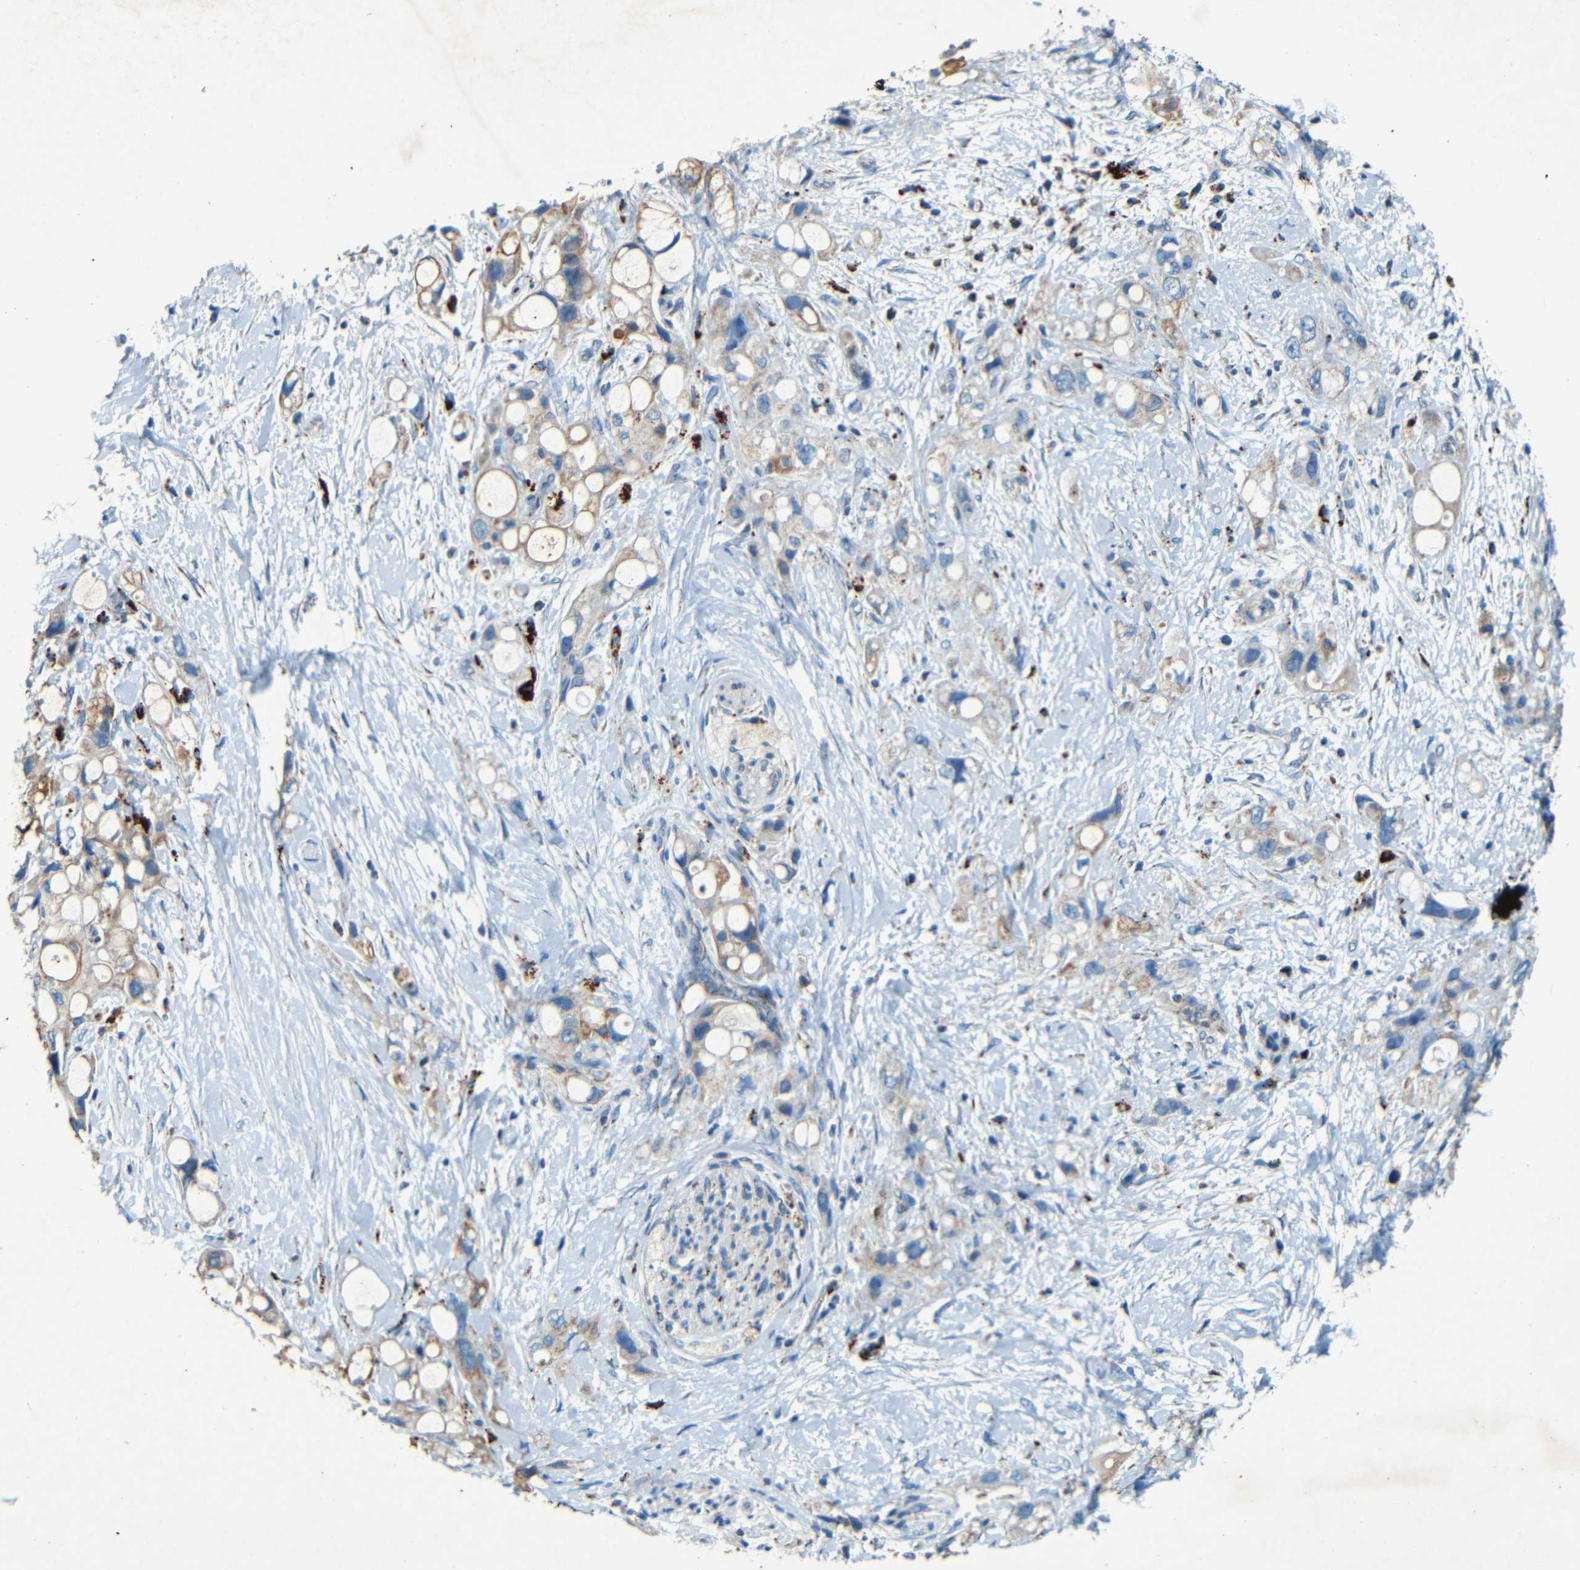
{"staining": {"intensity": "weak", "quantity": ">75%", "location": "cytoplasmic/membranous"}, "tissue": "pancreatic cancer", "cell_type": "Tumor cells", "image_type": "cancer", "snomed": [{"axis": "morphology", "description": "Adenocarcinoma, NOS"}, {"axis": "topography", "description": "Pancreas"}], "caption": "Tumor cells show low levels of weak cytoplasmic/membranous positivity in approximately >75% of cells in pancreatic cancer (adenocarcinoma).", "gene": "WSCD2", "patient": {"sex": "female", "age": 56}}